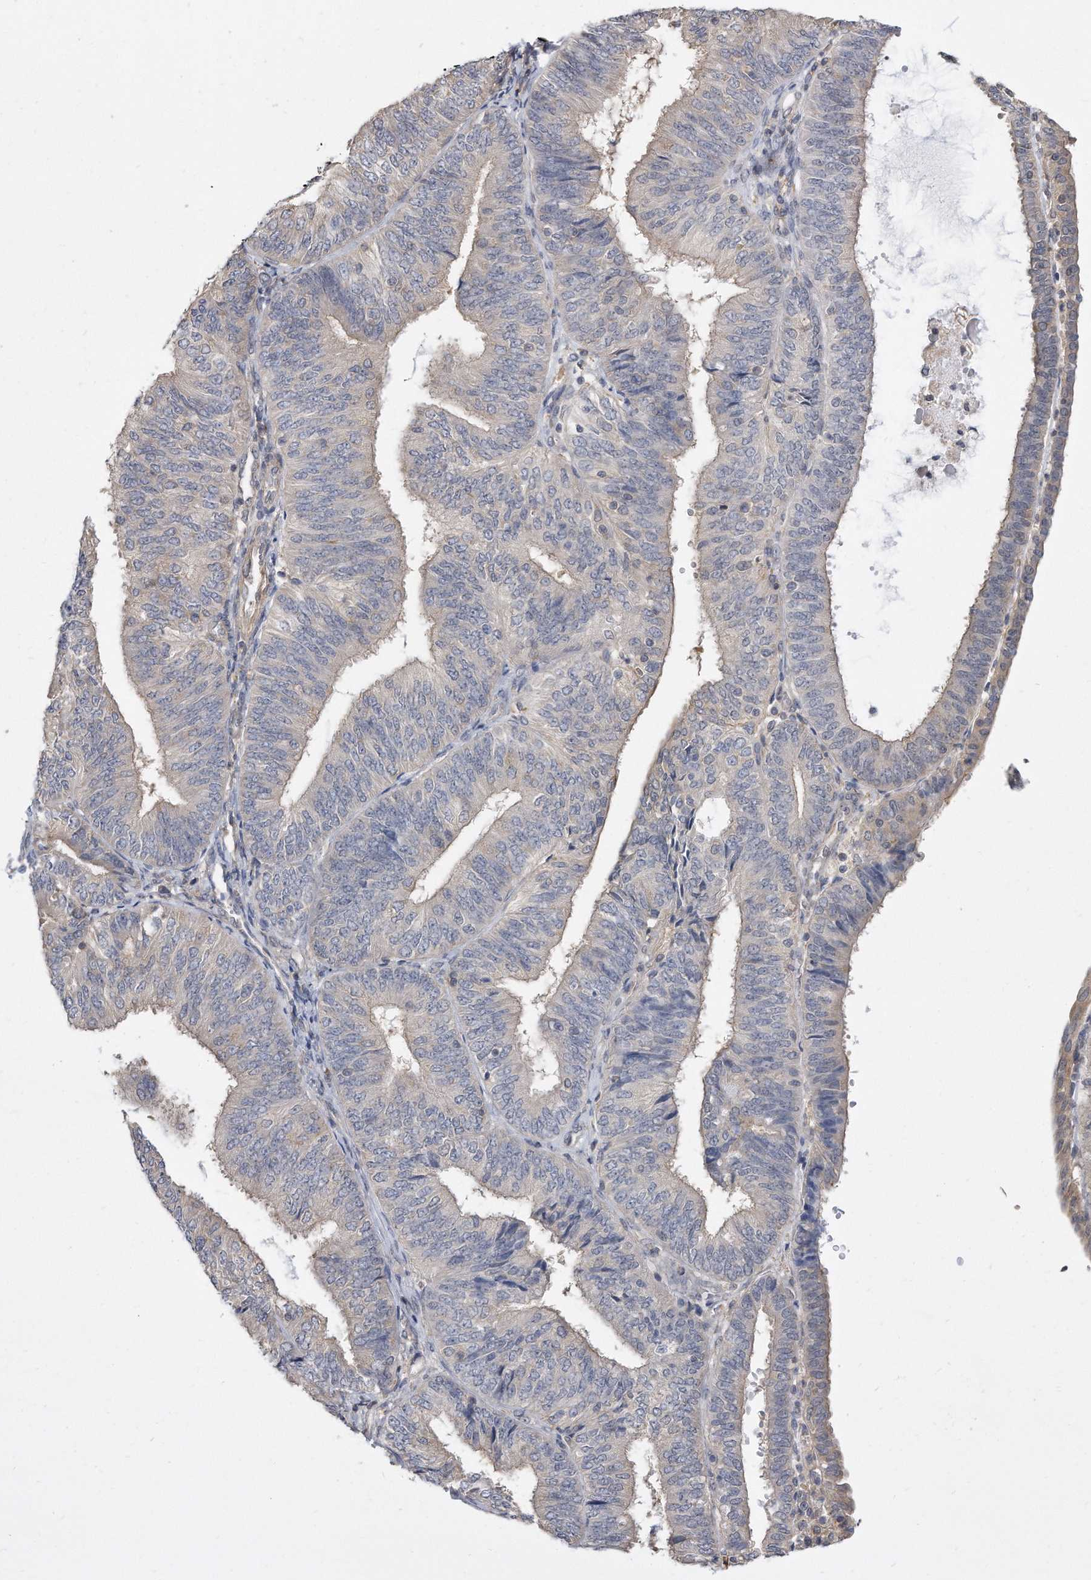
{"staining": {"intensity": "negative", "quantity": "none", "location": "none"}, "tissue": "endometrial cancer", "cell_type": "Tumor cells", "image_type": "cancer", "snomed": [{"axis": "morphology", "description": "Adenocarcinoma, NOS"}, {"axis": "topography", "description": "Endometrium"}], "caption": "Endometrial adenocarcinoma was stained to show a protein in brown. There is no significant staining in tumor cells.", "gene": "TCP1", "patient": {"sex": "female", "age": 58}}